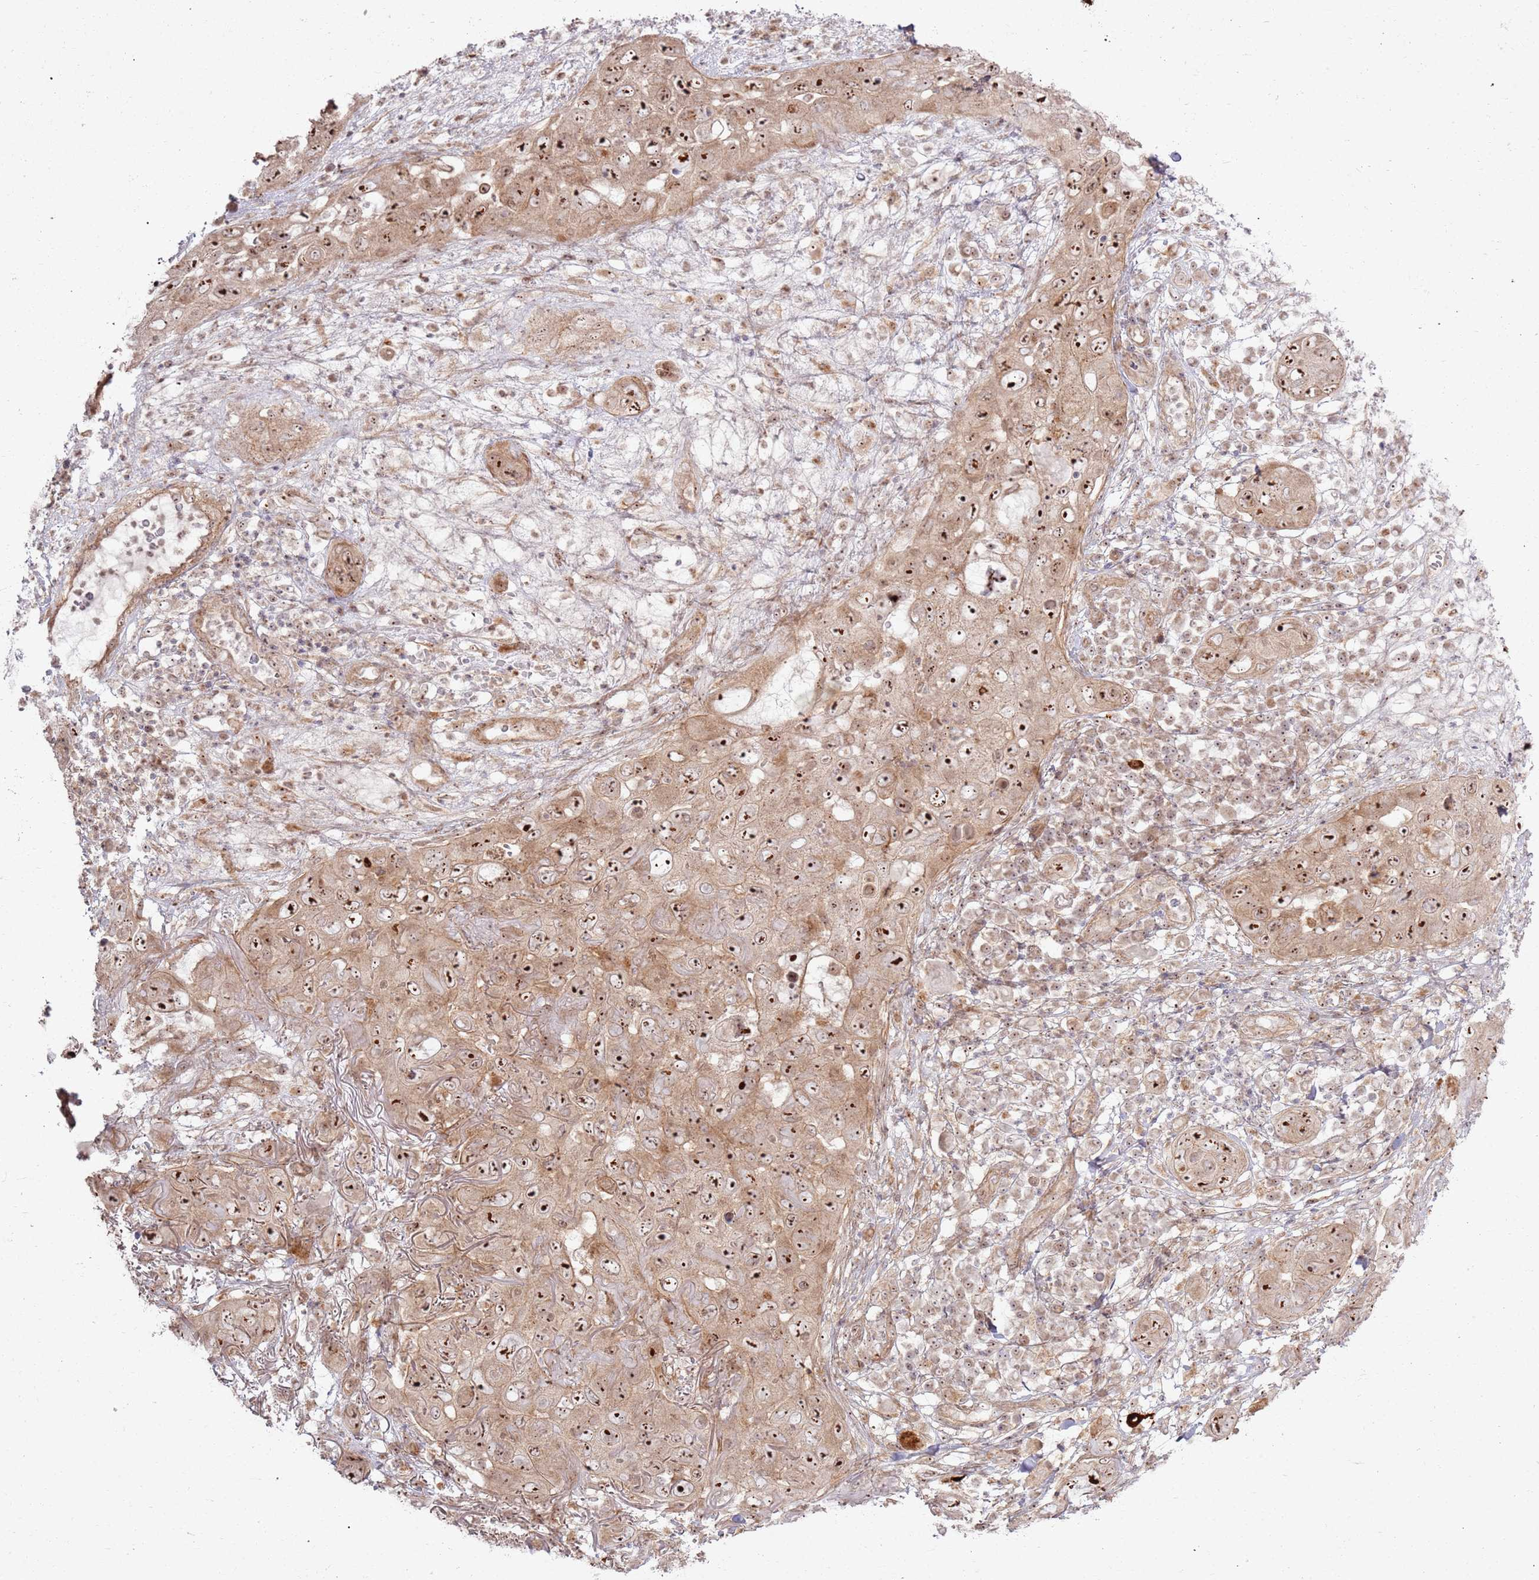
{"staining": {"intensity": "strong", "quantity": ">75%", "location": "cytoplasmic/membranous,nuclear"}, "tissue": "skin cancer", "cell_type": "Tumor cells", "image_type": "cancer", "snomed": [{"axis": "morphology", "description": "Squamous cell carcinoma in situ, NOS"}, {"axis": "morphology", "description": "Squamous cell carcinoma, NOS"}, {"axis": "topography", "description": "Skin"}], "caption": "Brown immunohistochemical staining in skin squamous cell carcinoma in situ demonstrates strong cytoplasmic/membranous and nuclear expression in approximately >75% of tumor cells. The protein of interest is stained brown, and the nuclei are stained in blue (DAB (3,3'-diaminobenzidine) IHC with brightfield microscopy, high magnification).", "gene": "CNPY1", "patient": {"sex": "male", "age": 93}}